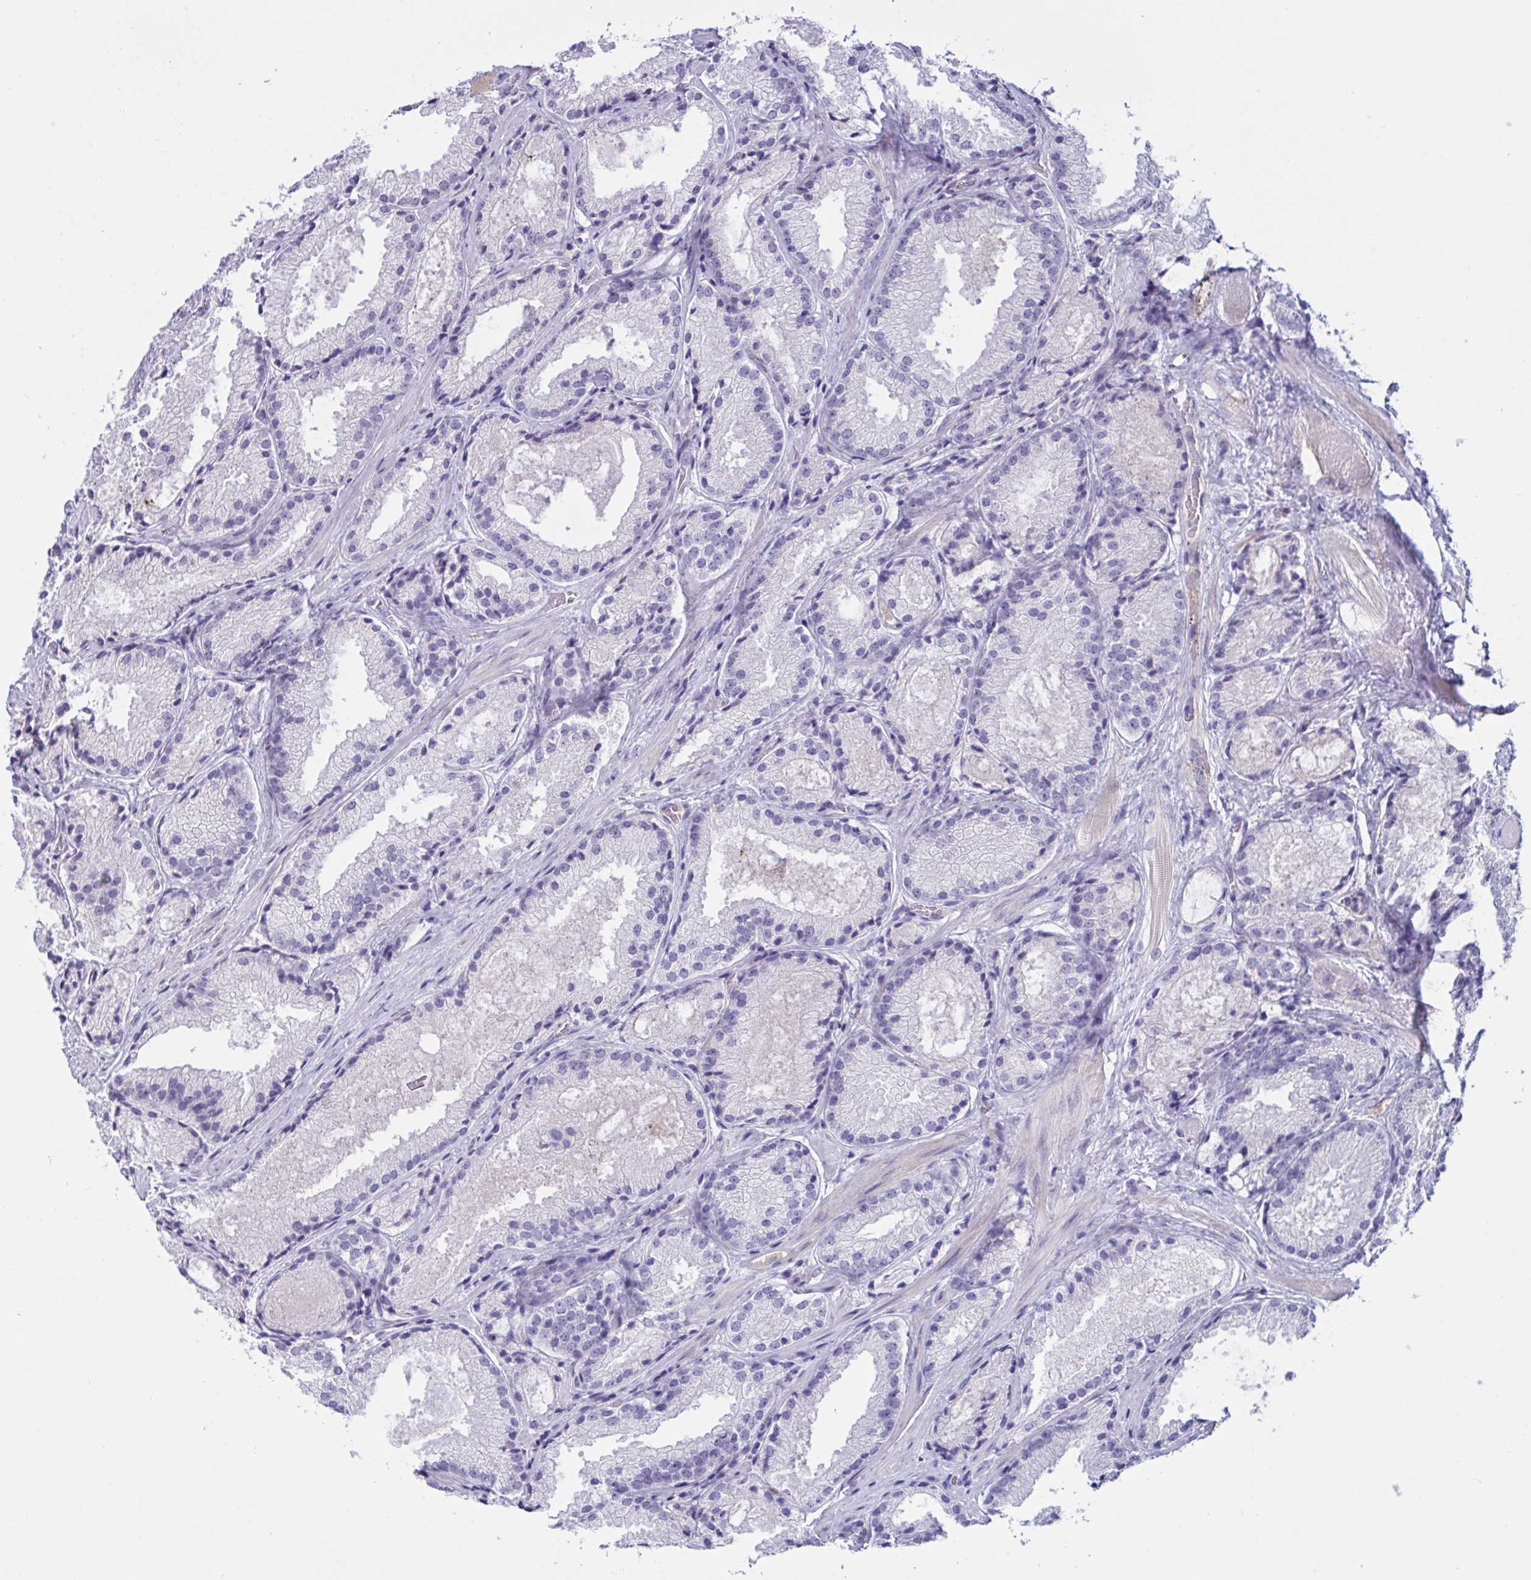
{"staining": {"intensity": "negative", "quantity": "none", "location": "none"}, "tissue": "prostate cancer", "cell_type": "Tumor cells", "image_type": "cancer", "snomed": [{"axis": "morphology", "description": "Adenocarcinoma, High grade"}, {"axis": "topography", "description": "Prostate"}], "caption": "High power microscopy image of an IHC histopathology image of prostate cancer, revealing no significant positivity in tumor cells. (Stains: DAB (3,3'-diaminobenzidine) IHC with hematoxylin counter stain, Microscopy: brightfield microscopy at high magnification).", "gene": "MS4A14", "patient": {"sex": "male", "age": 68}}